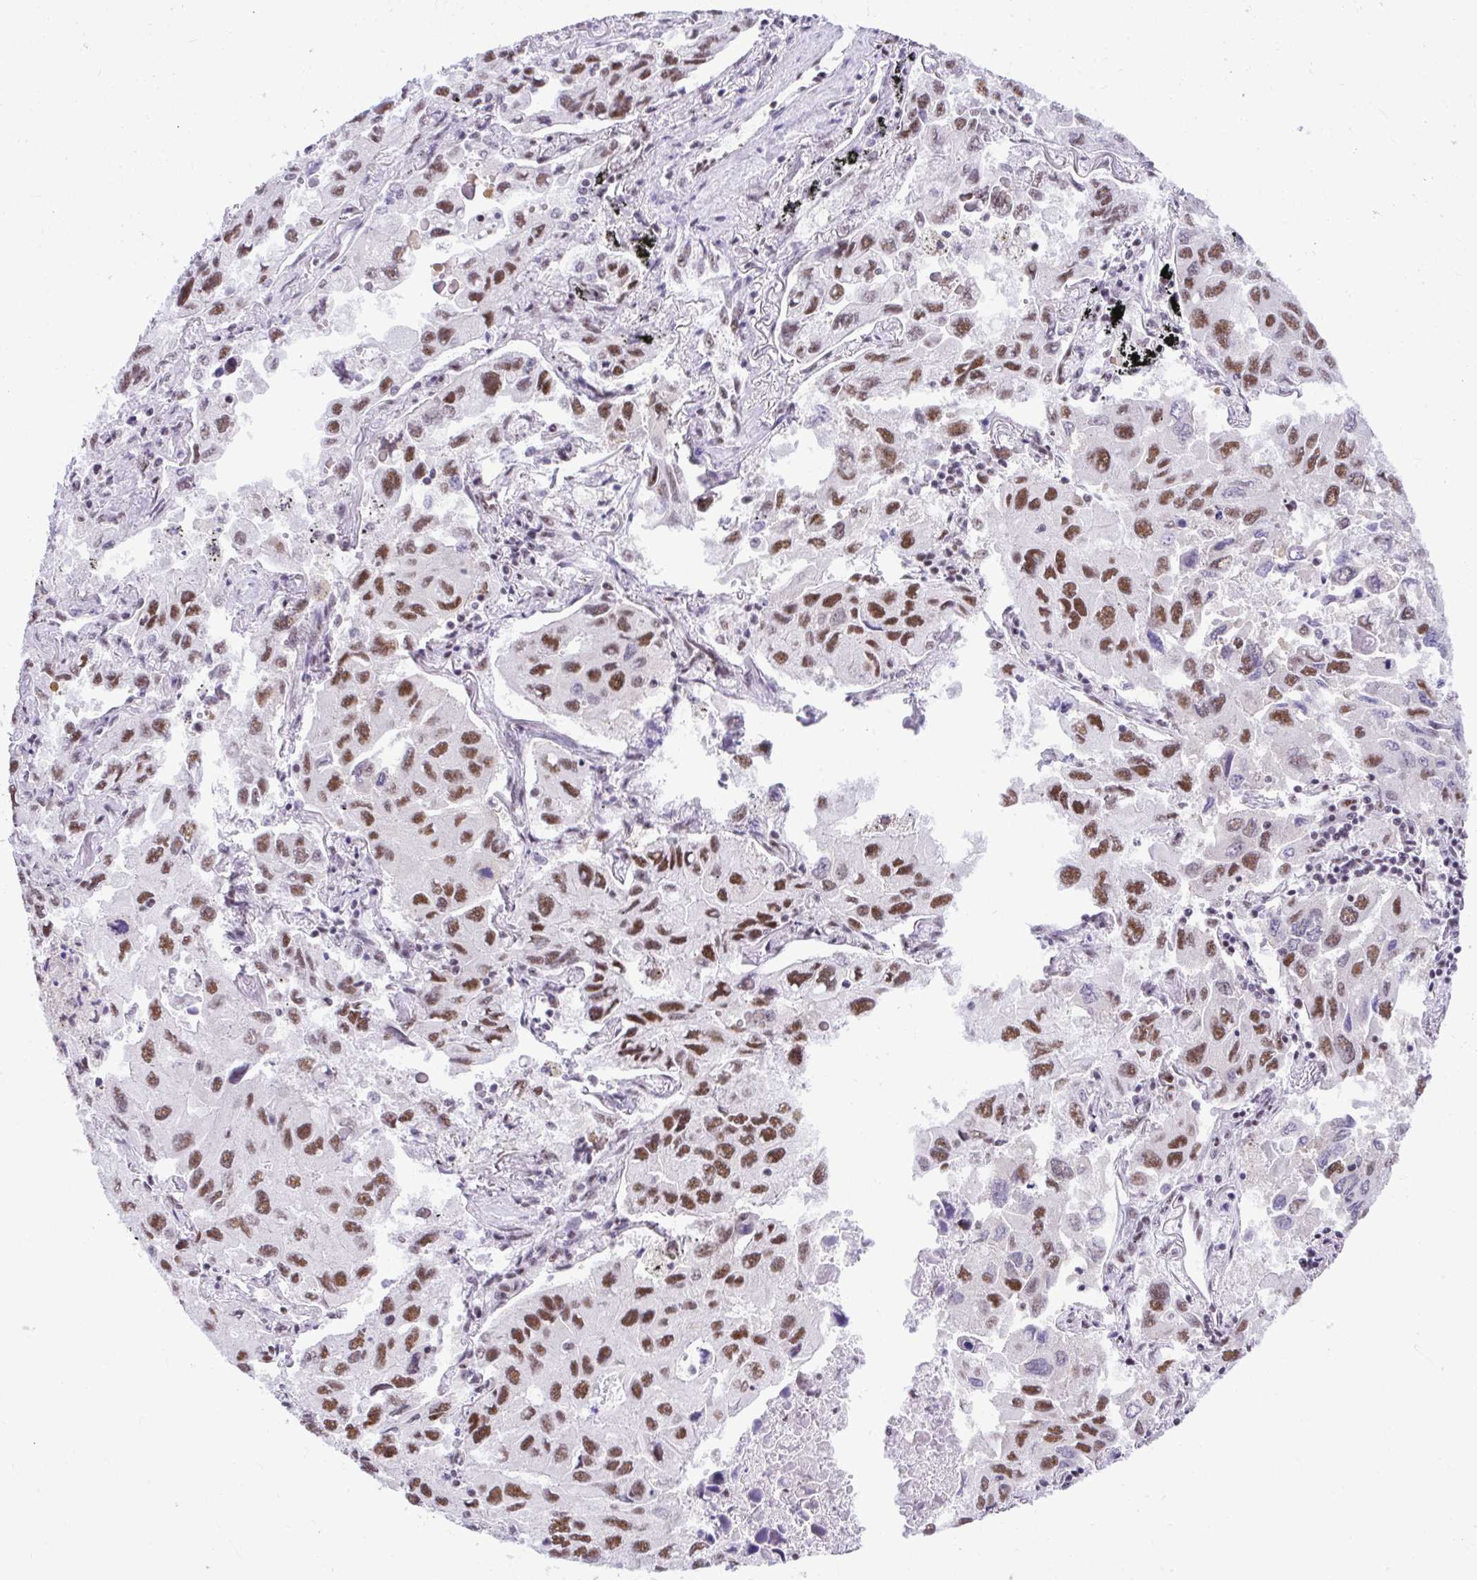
{"staining": {"intensity": "moderate", "quantity": ">75%", "location": "nuclear"}, "tissue": "lung cancer", "cell_type": "Tumor cells", "image_type": "cancer", "snomed": [{"axis": "morphology", "description": "Adenocarcinoma, NOS"}, {"axis": "topography", "description": "Lung"}], "caption": "Moderate nuclear expression is appreciated in about >75% of tumor cells in lung adenocarcinoma.", "gene": "PRPF19", "patient": {"sex": "male", "age": 64}}